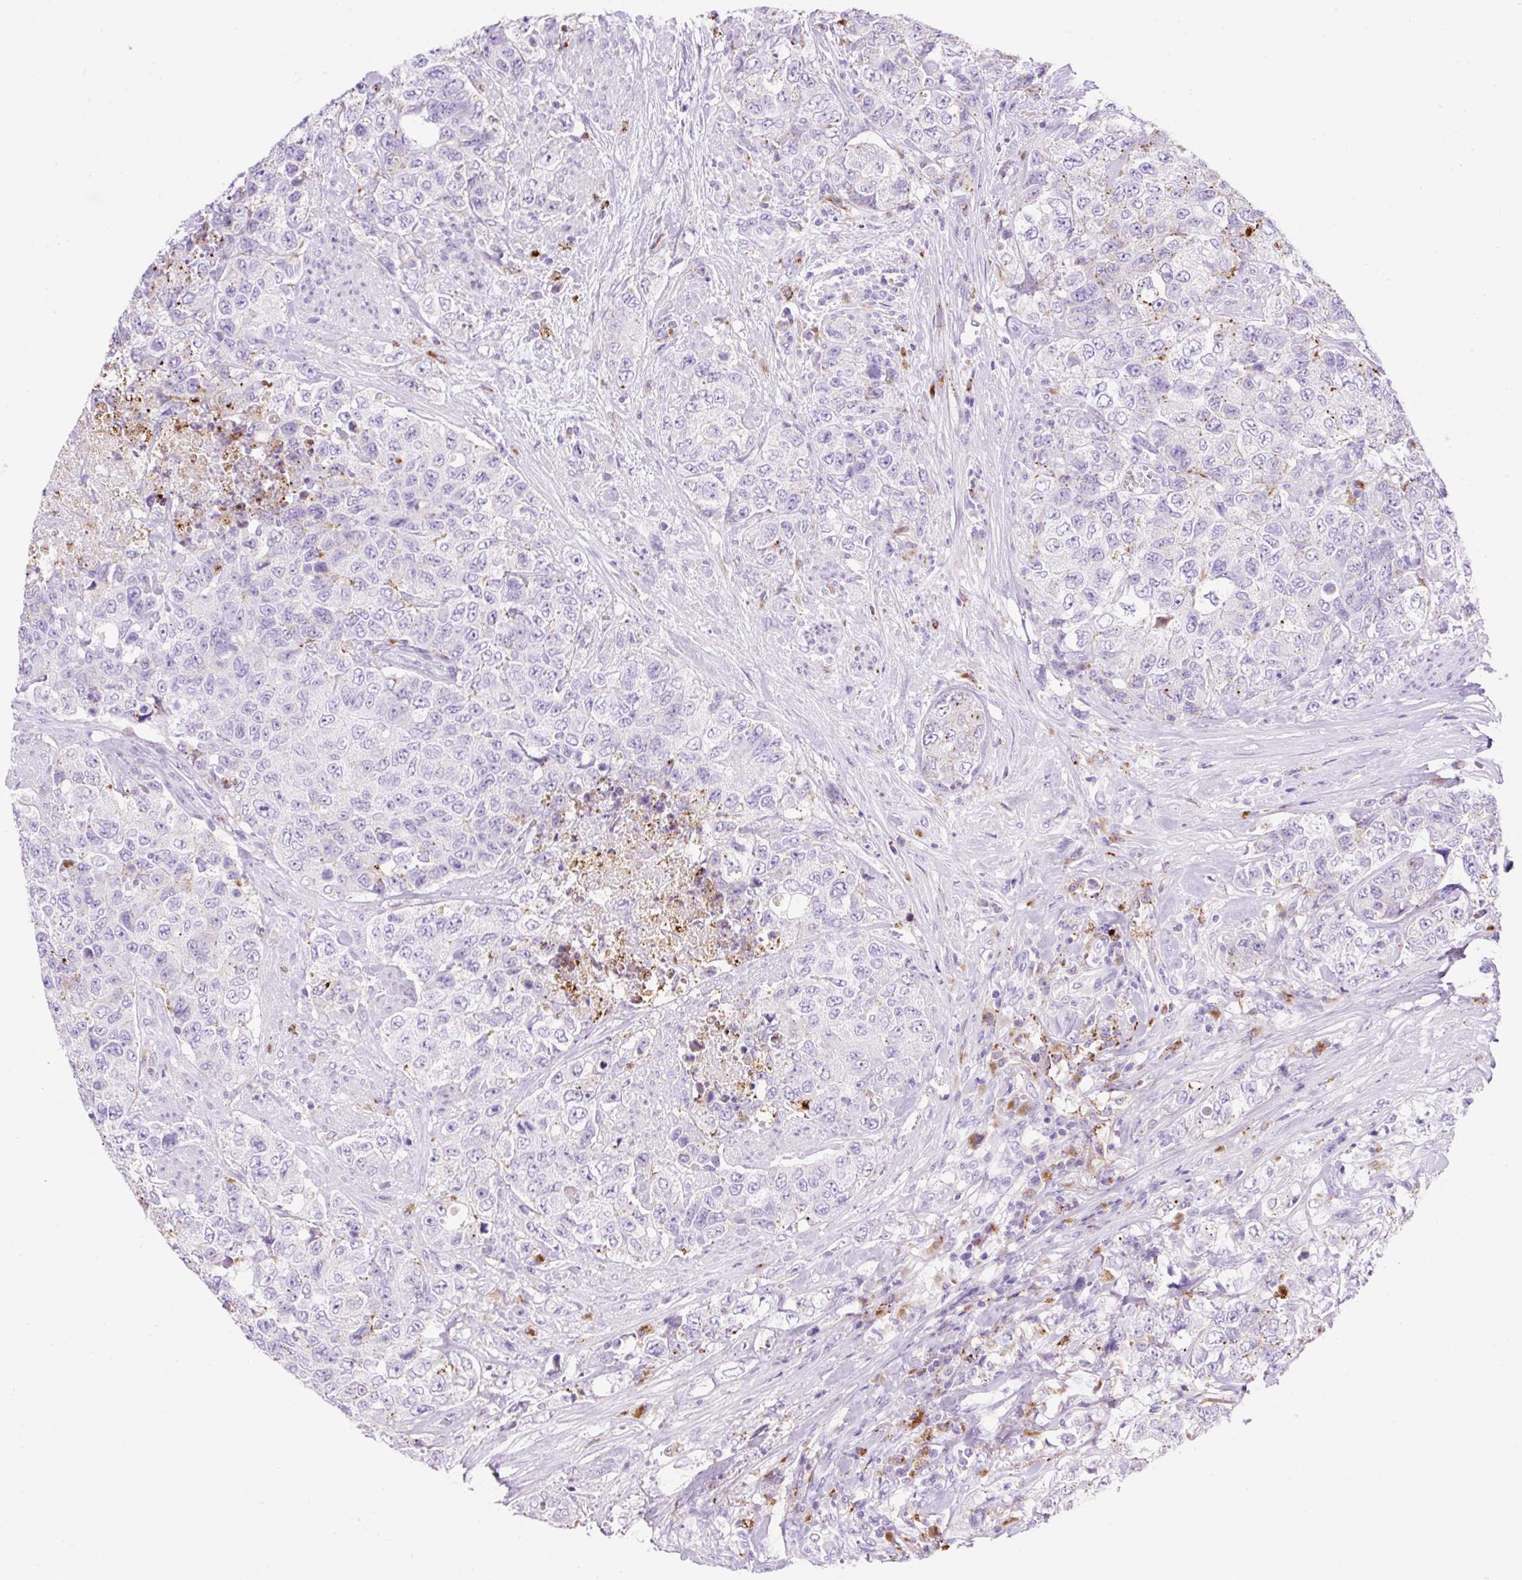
{"staining": {"intensity": "weak", "quantity": "<25%", "location": "cytoplasmic/membranous"}, "tissue": "urothelial cancer", "cell_type": "Tumor cells", "image_type": "cancer", "snomed": [{"axis": "morphology", "description": "Urothelial carcinoma, High grade"}, {"axis": "topography", "description": "Urinary bladder"}], "caption": "DAB immunohistochemical staining of human urothelial cancer displays no significant expression in tumor cells.", "gene": "HEXB", "patient": {"sex": "female", "age": 78}}